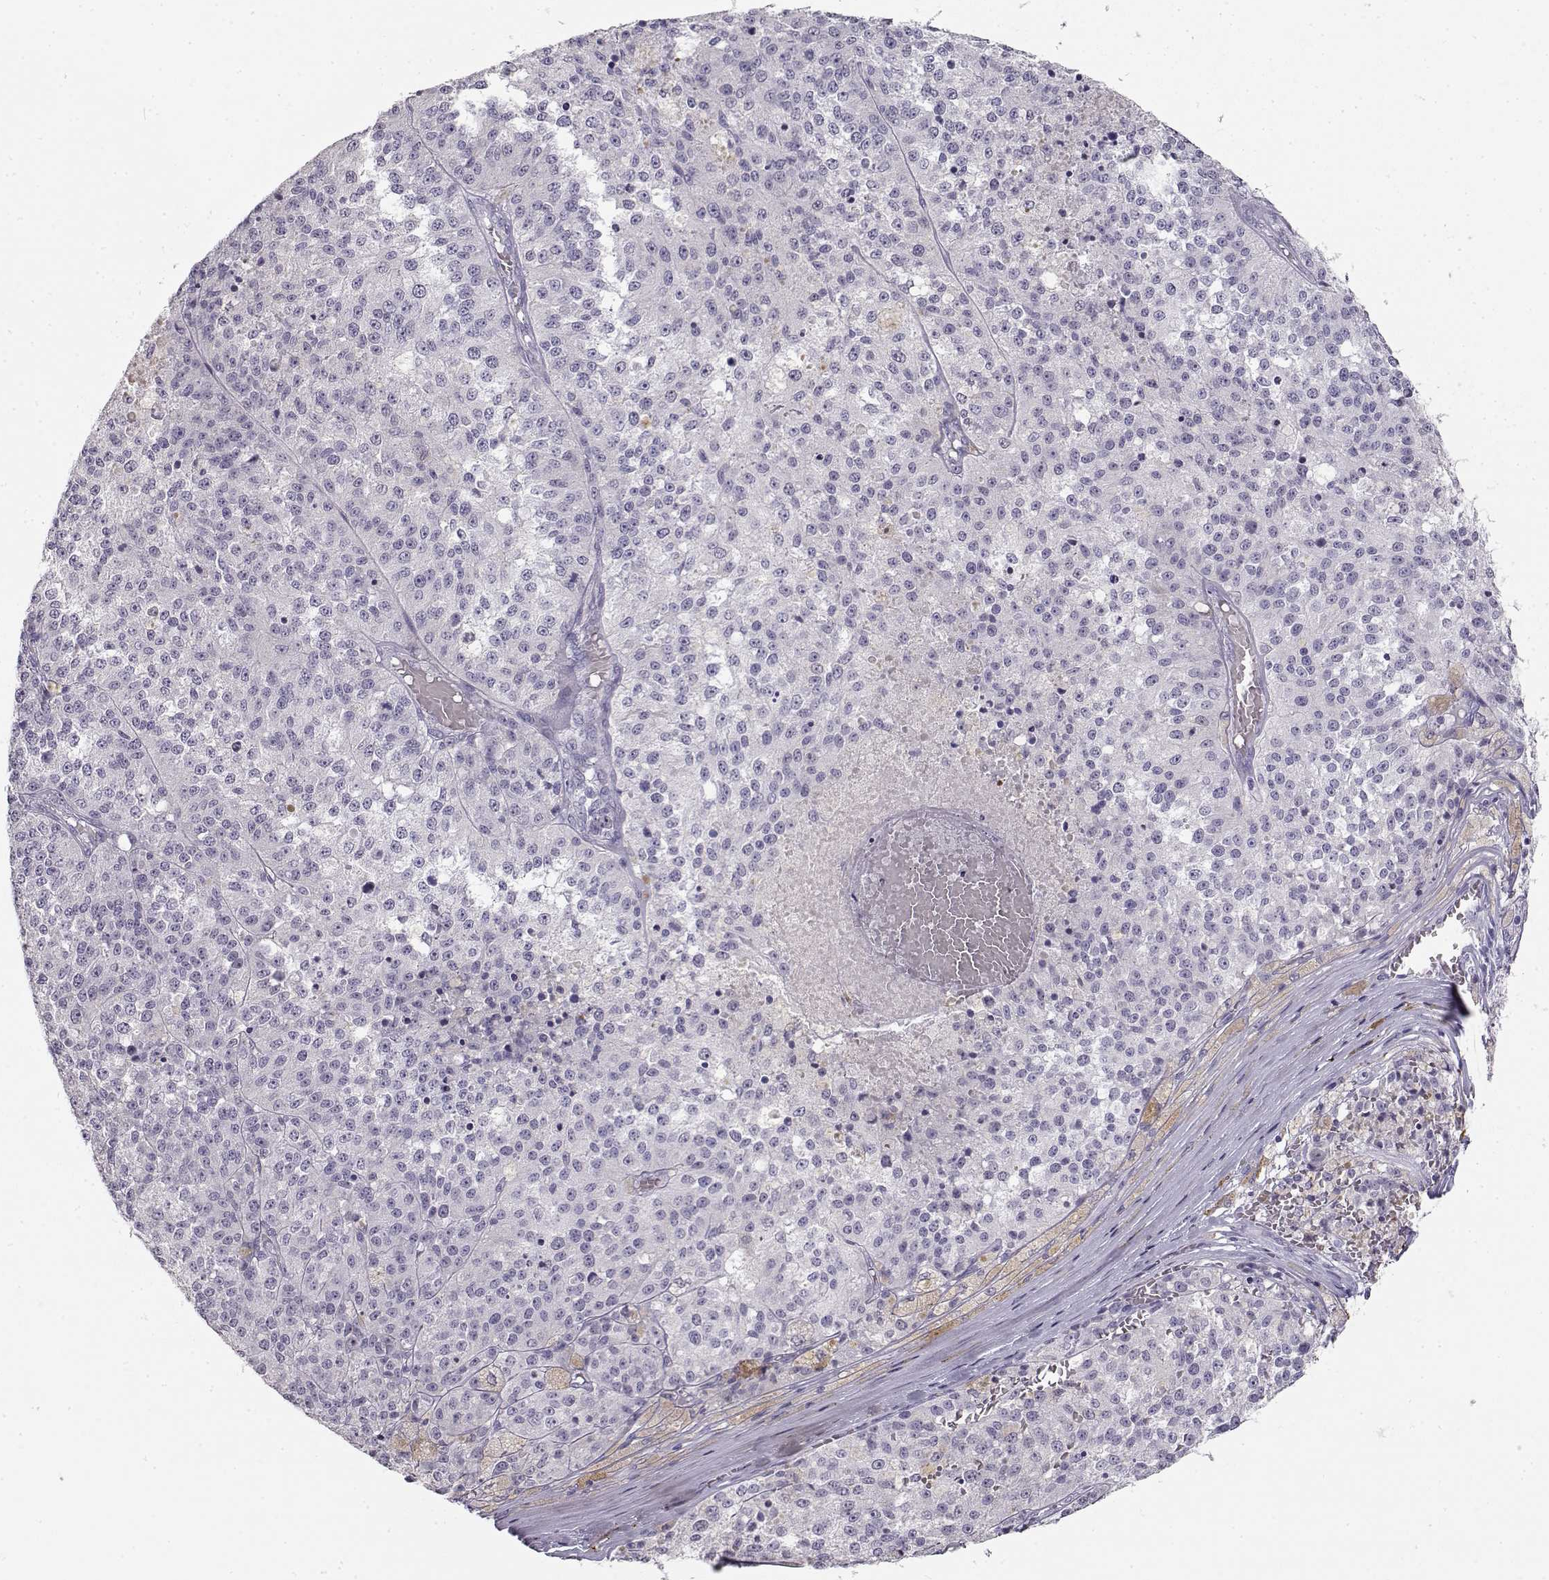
{"staining": {"intensity": "negative", "quantity": "none", "location": "none"}, "tissue": "melanoma", "cell_type": "Tumor cells", "image_type": "cancer", "snomed": [{"axis": "morphology", "description": "Malignant melanoma, Metastatic site"}, {"axis": "topography", "description": "Lymph node"}], "caption": "Malignant melanoma (metastatic site) was stained to show a protein in brown. There is no significant positivity in tumor cells.", "gene": "NUTM1", "patient": {"sex": "female", "age": 64}}